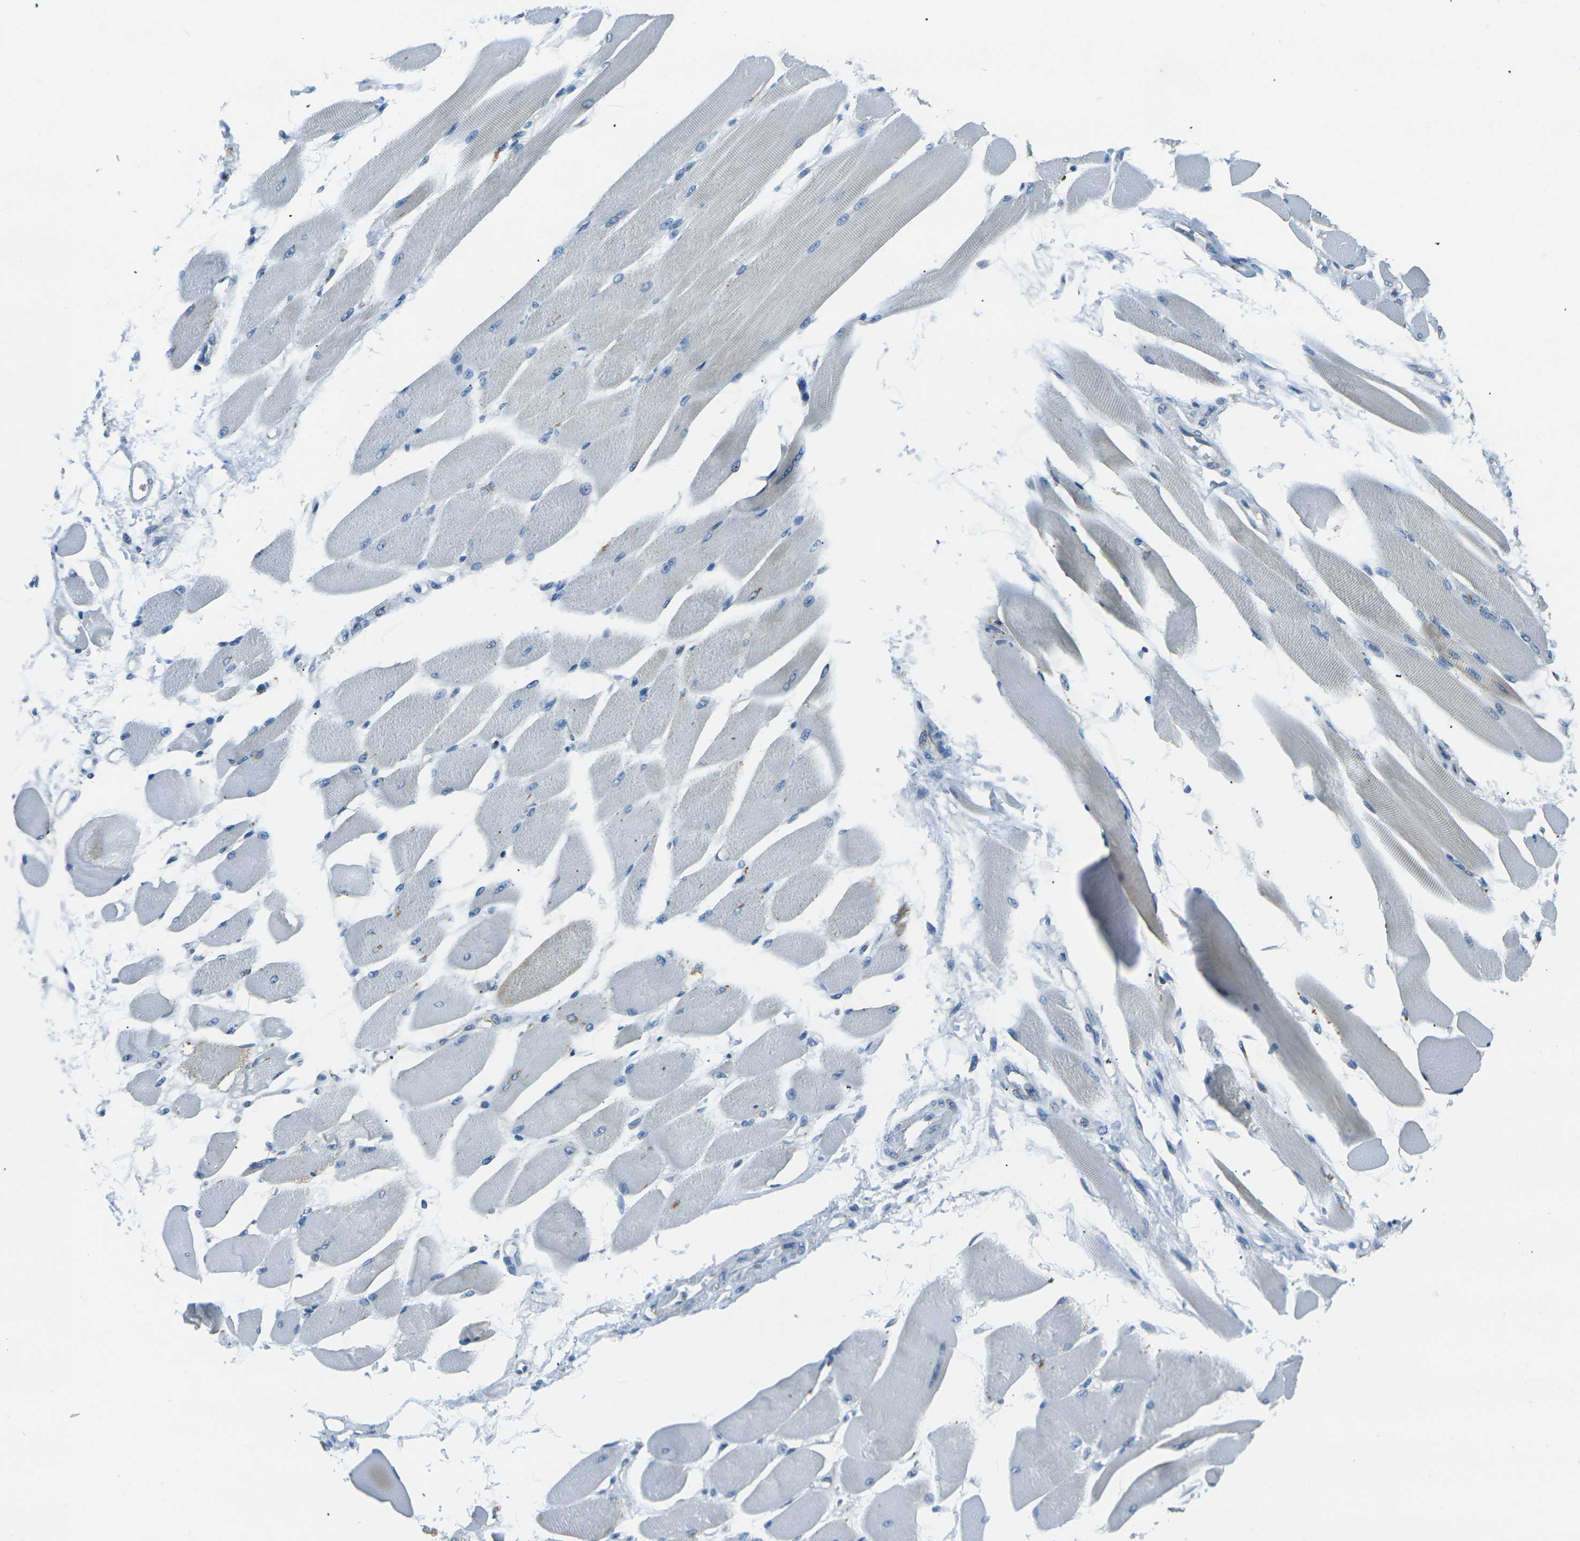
{"staining": {"intensity": "weak", "quantity": "<25%", "location": "cytoplasmic/membranous"}, "tissue": "skeletal muscle", "cell_type": "Myocytes", "image_type": "normal", "snomed": [{"axis": "morphology", "description": "Normal tissue, NOS"}, {"axis": "topography", "description": "Skeletal muscle"}, {"axis": "topography", "description": "Peripheral nerve tissue"}], "caption": "High power microscopy micrograph of an immunohistochemistry image of benign skeletal muscle, revealing no significant positivity in myocytes.", "gene": "IRF3", "patient": {"sex": "female", "age": 84}}